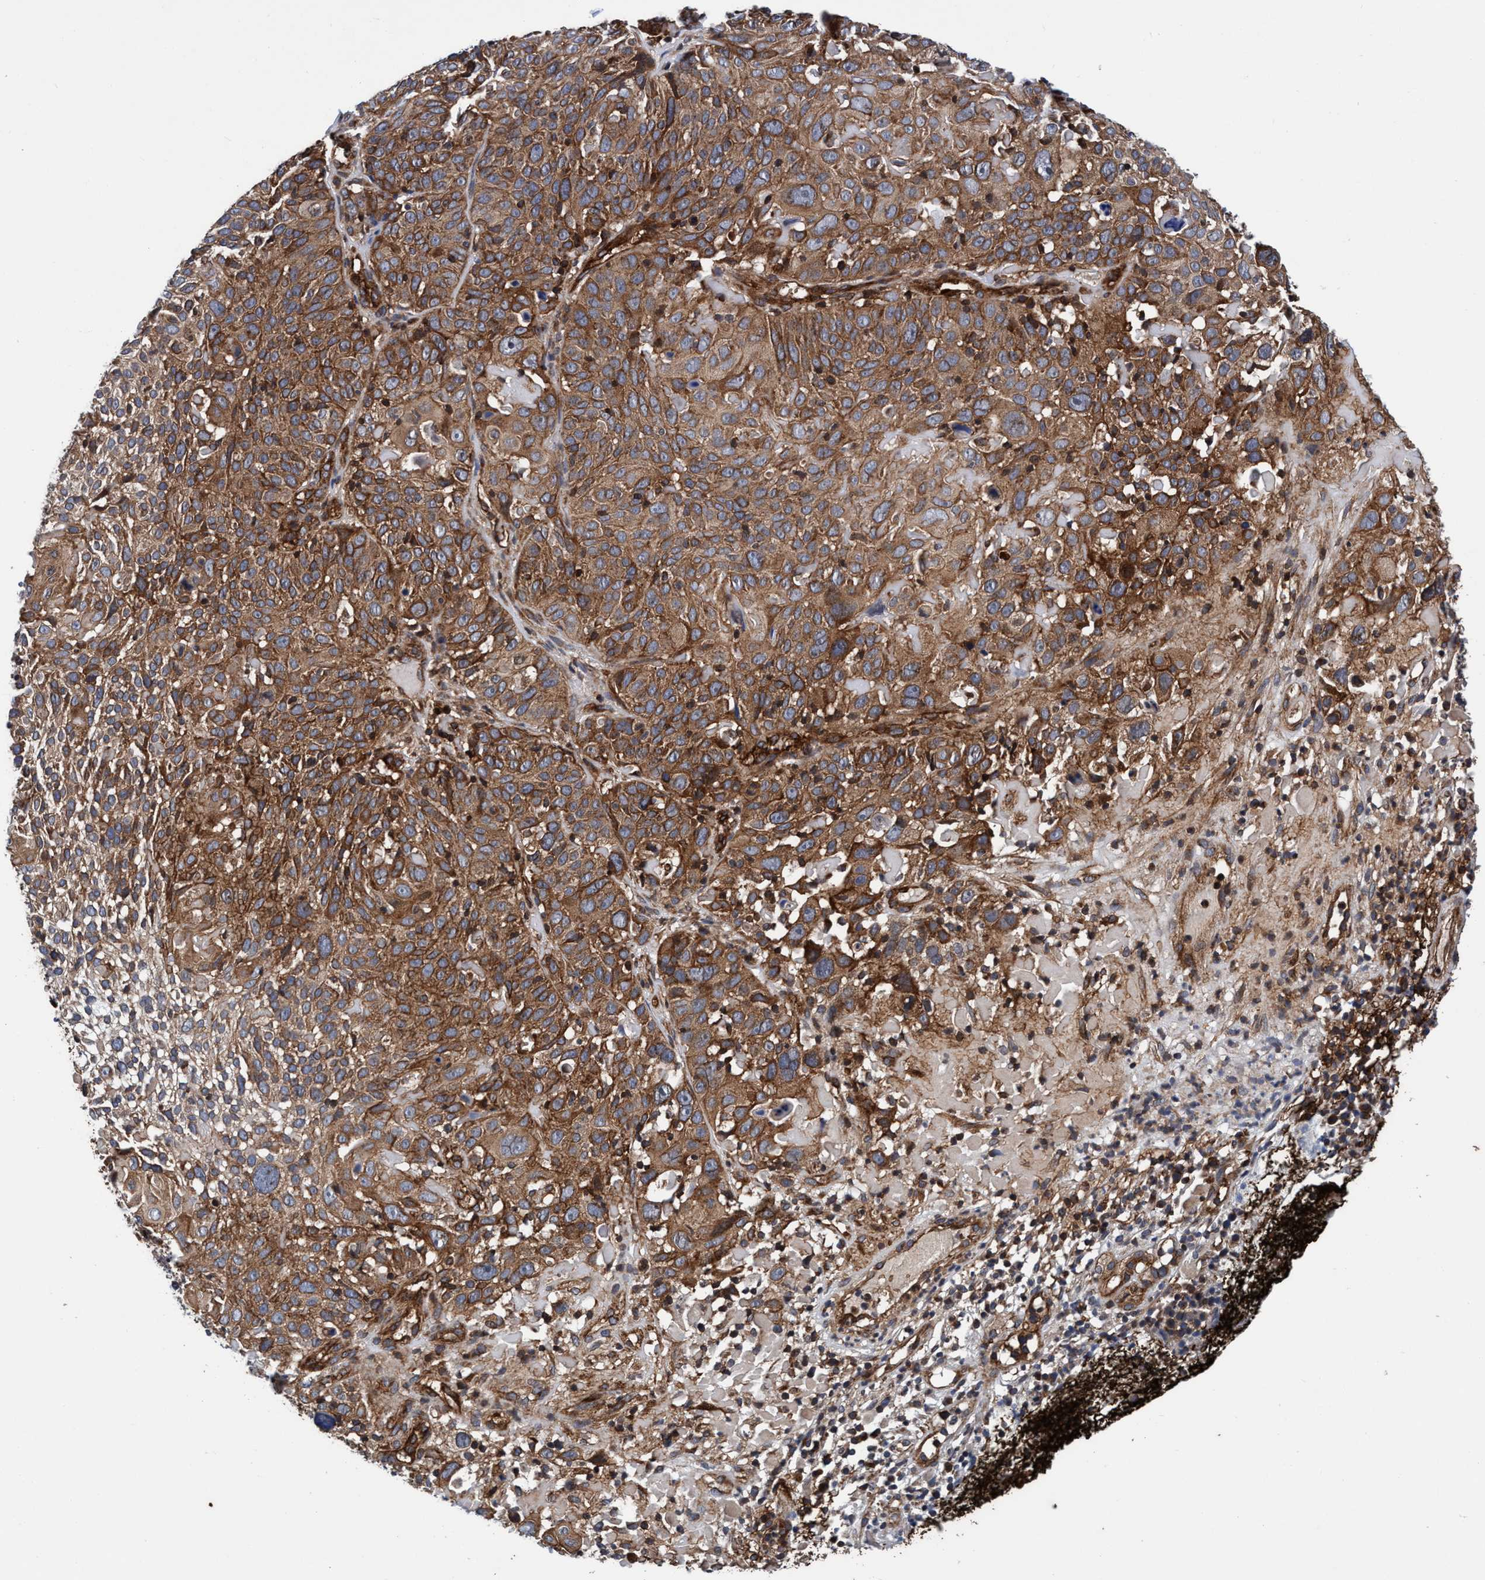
{"staining": {"intensity": "moderate", "quantity": ">75%", "location": "cytoplasmic/membranous"}, "tissue": "cervical cancer", "cell_type": "Tumor cells", "image_type": "cancer", "snomed": [{"axis": "morphology", "description": "Squamous cell carcinoma, NOS"}, {"axis": "topography", "description": "Cervix"}], "caption": "This is a histology image of immunohistochemistry (IHC) staining of cervical cancer, which shows moderate staining in the cytoplasmic/membranous of tumor cells.", "gene": "MCM3AP", "patient": {"sex": "female", "age": 74}}